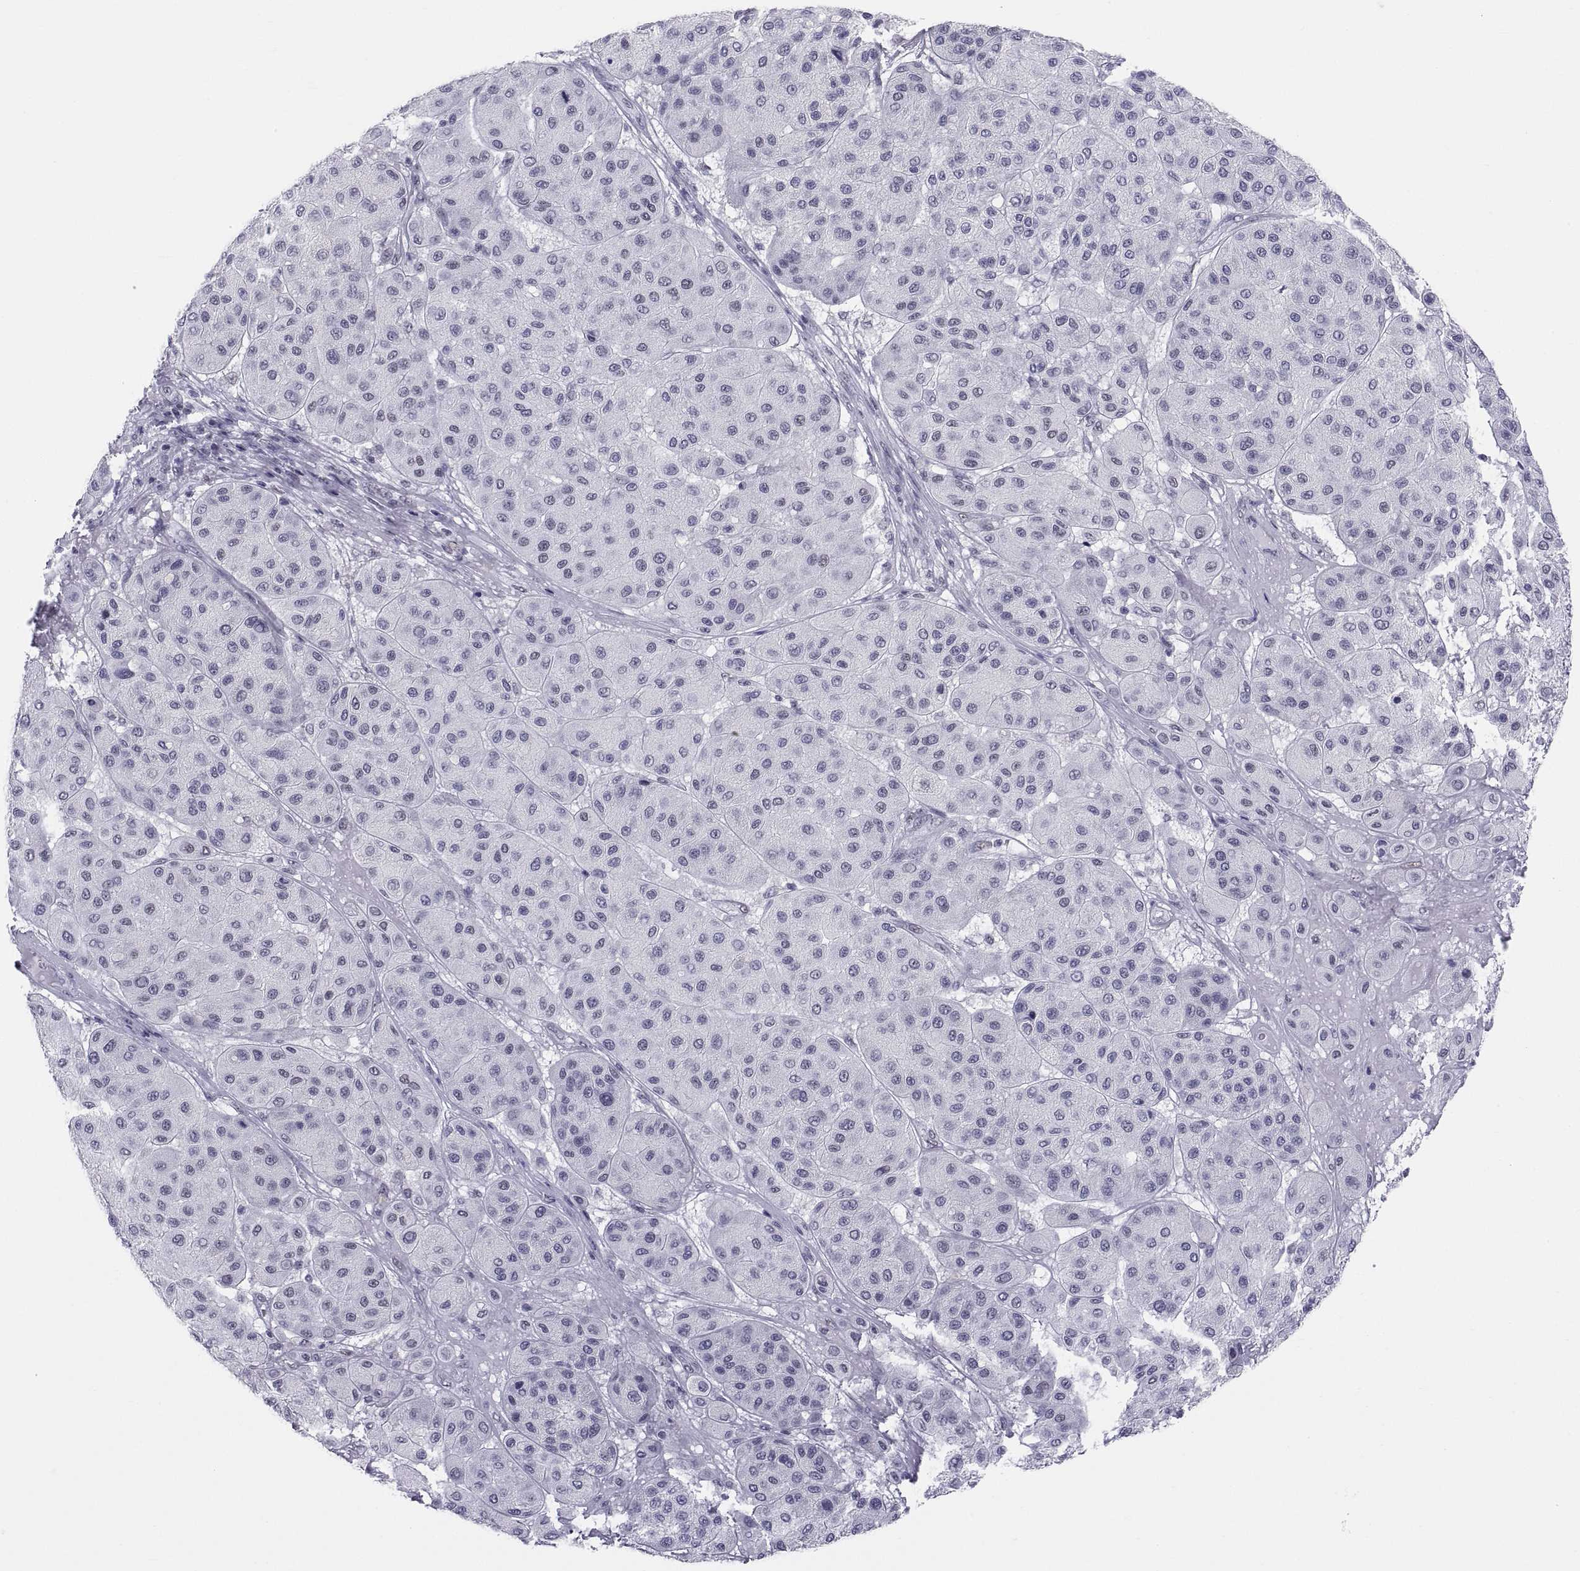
{"staining": {"intensity": "negative", "quantity": "none", "location": "none"}, "tissue": "melanoma", "cell_type": "Tumor cells", "image_type": "cancer", "snomed": [{"axis": "morphology", "description": "Malignant melanoma, Metastatic site"}, {"axis": "topography", "description": "Smooth muscle"}], "caption": "The photomicrograph displays no significant expression in tumor cells of melanoma.", "gene": "NEUROD6", "patient": {"sex": "male", "age": 41}}